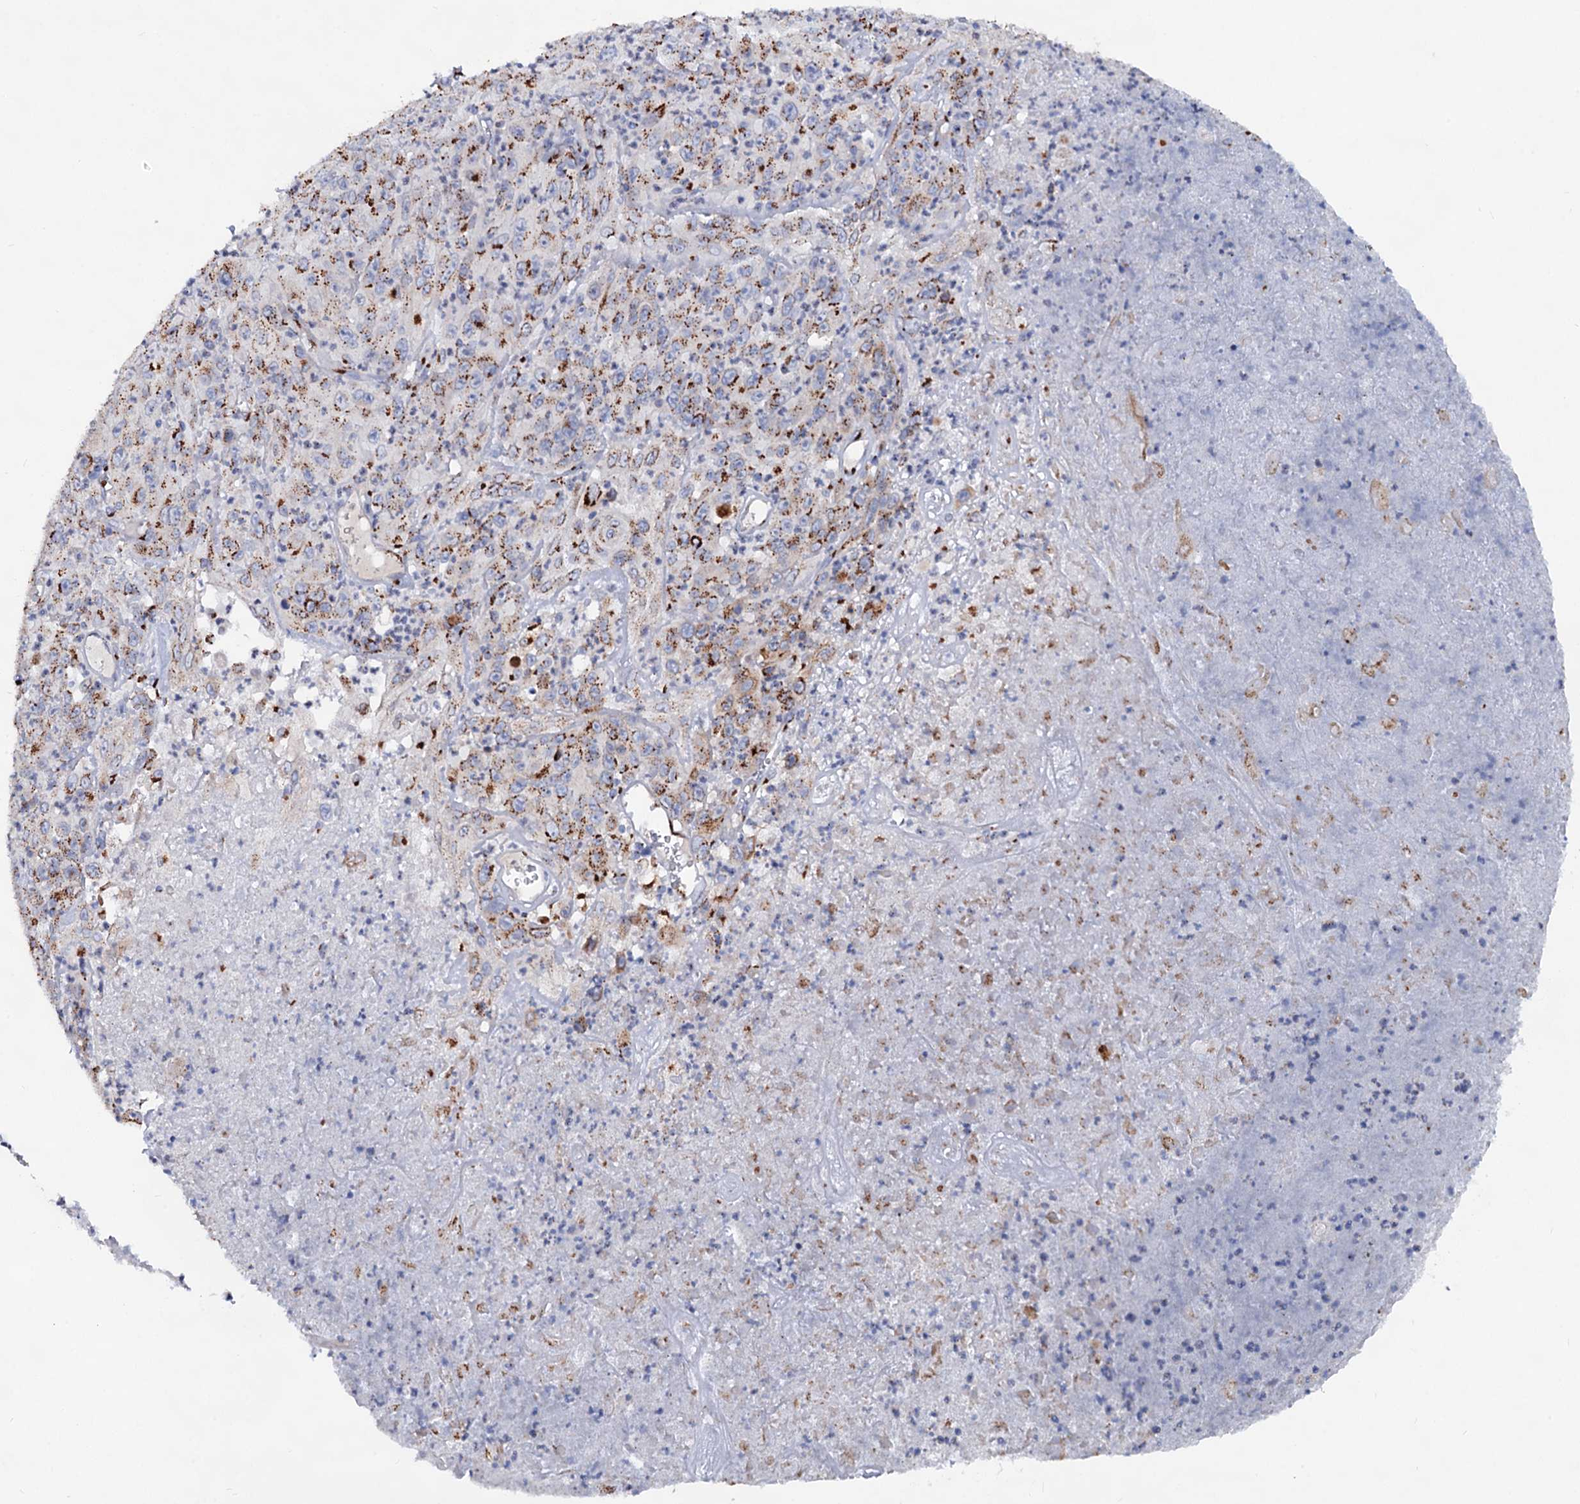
{"staining": {"intensity": "strong", "quantity": "25%-75%", "location": "cytoplasmic/membranous"}, "tissue": "melanoma", "cell_type": "Tumor cells", "image_type": "cancer", "snomed": [{"axis": "morphology", "description": "Malignant melanoma, Metastatic site"}, {"axis": "topography", "description": "Brain"}], "caption": "Immunohistochemistry photomicrograph of neoplastic tissue: human malignant melanoma (metastatic site) stained using immunohistochemistry (IHC) demonstrates high levels of strong protein expression localized specifically in the cytoplasmic/membranous of tumor cells, appearing as a cytoplasmic/membranous brown color.", "gene": "TM9SF3", "patient": {"sex": "female", "age": 53}}